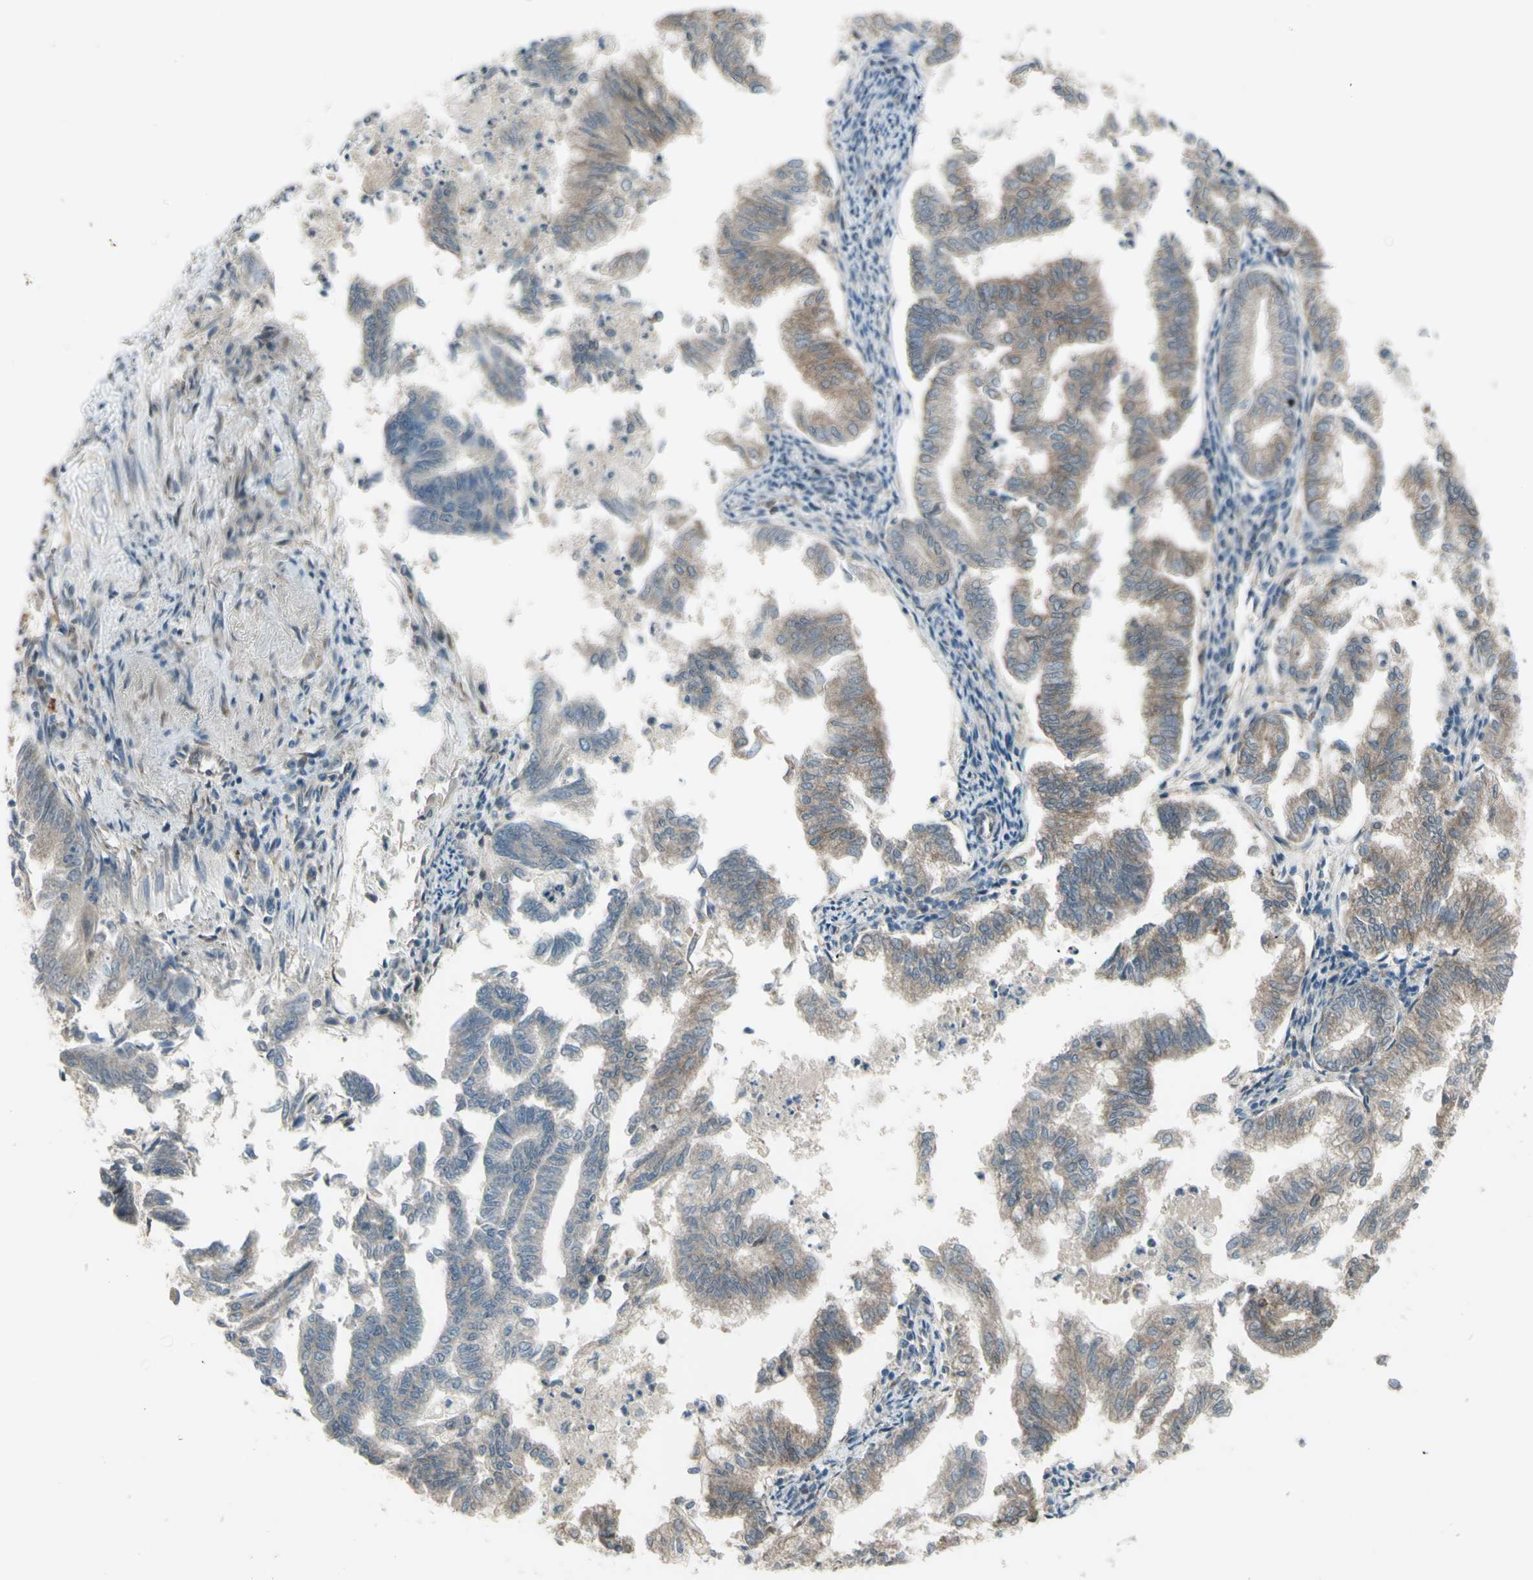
{"staining": {"intensity": "weak", "quantity": "25%-75%", "location": "cytoplasmic/membranous"}, "tissue": "endometrial cancer", "cell_type": "Tumor cells", "image_type": "cancer", "snomed": [{"axis": "morphology", "description": "Necrosis, NOS"}, {"axis": "morphology", "description": "Adenocarcinoma, NOS"}, {"axis": "topography", "description": "Endometrium"}], "caption": "Immunohistochemistry (DAB) staining of endometrial adenocarcinoma reveals weak cytoplasmic/membranous protein positivity in about 25%-75% of tumor cells.", "gene": "NAXD", "patient": {"sex": "female", "age": 79}}